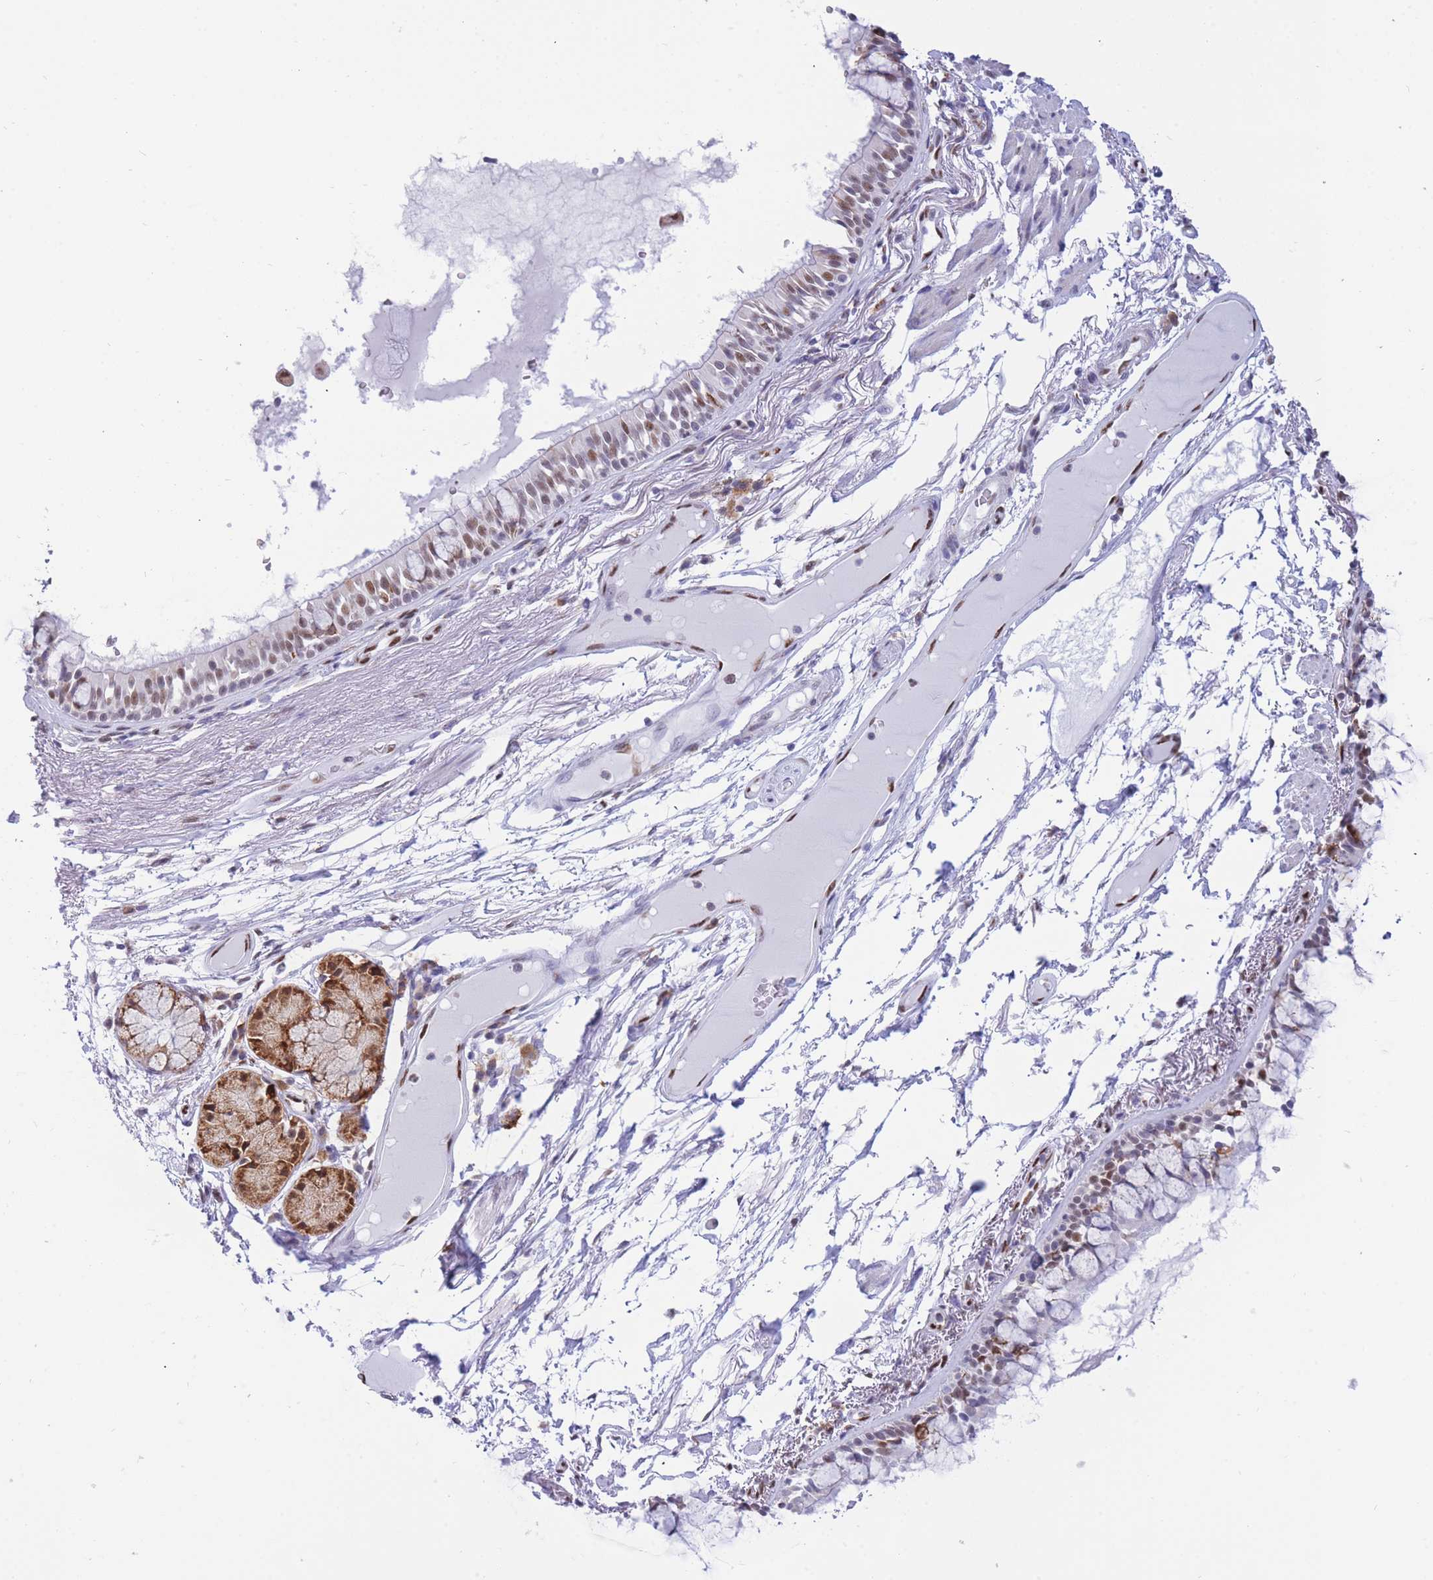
{"staining": {"intensity": "moderate", "quantity": "<25%", "location": "nuclear"}, "tissue": "bronchus", "cell_type": "Respiratory epithelial cells", "image_type": "normal", "snomed": [{"axis": "morphology", "description": "Normal tissue, NOS"}, {"axis": "topography", "description": "Bronchus"}], "caption": "The photomicrograph displays a brown stain indicating the presence of a protein in the nuclear of respiratory epithelial cells in bronchus. (Brightfield microscopy of DAB IHC at high magnification).", "gene": "FAM153A", "patient": {"sex": "male", "age": 70}}